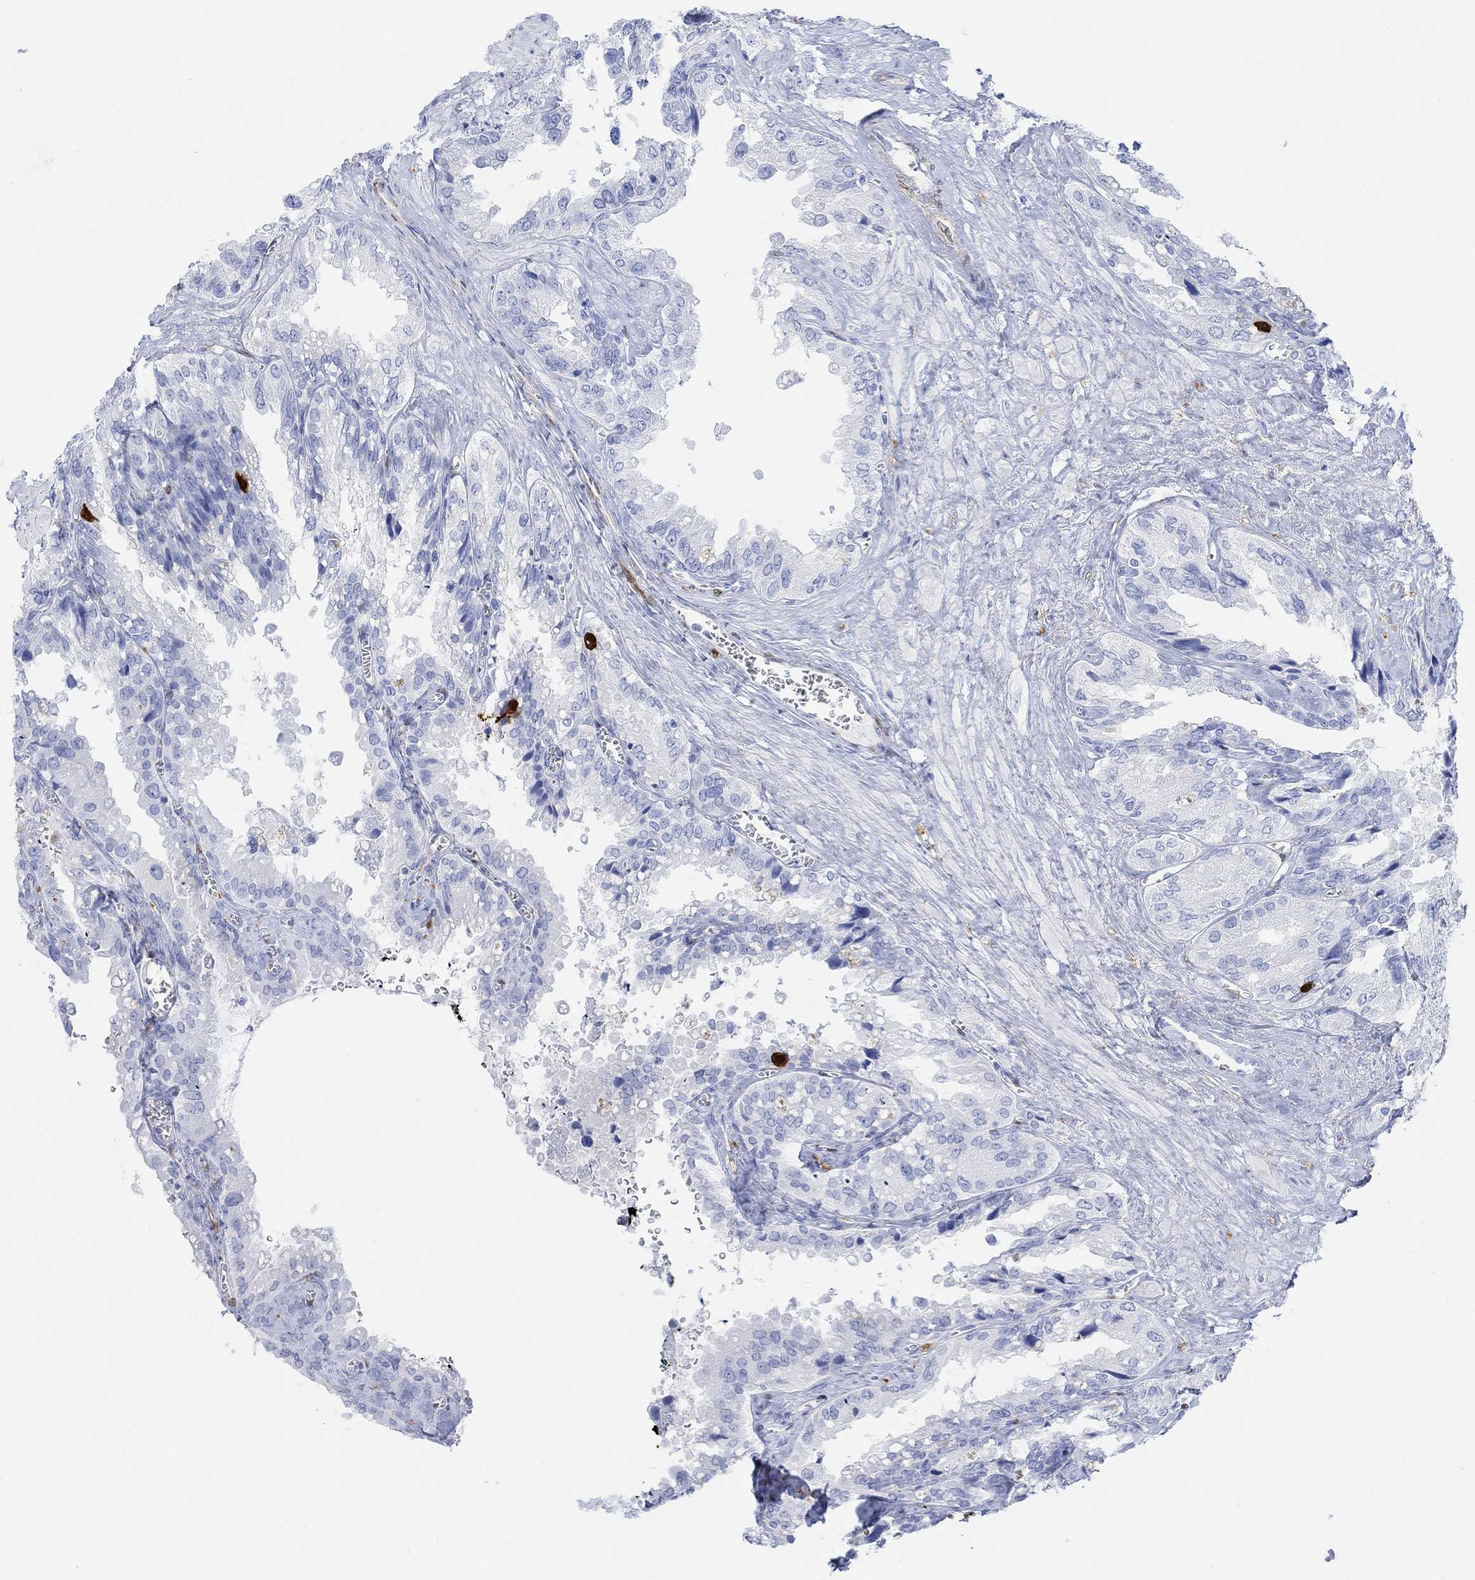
{"staining": {"intensity": "strong", "quantity": "<25%", "location": "nuclear"}, "tissue": "seminal vesicle", "cell_type": "Glandular cells", "image_type": "normal", "snomed": [{"axis": "morphology", "description": "Normal tissue, NOS"}, {"axis": "topography", "description": "Seminal veicle"}], "caption": "Immunohistochemical staining of benign human seminal vesicle displays medium levels of strong nuclear expression in approximately <25% of glandular cells. (Brightfield microscopy of DAB IHC at high magnification).", "gene": "TPPP3", "patient": {"sex": "male", "age": 67}}